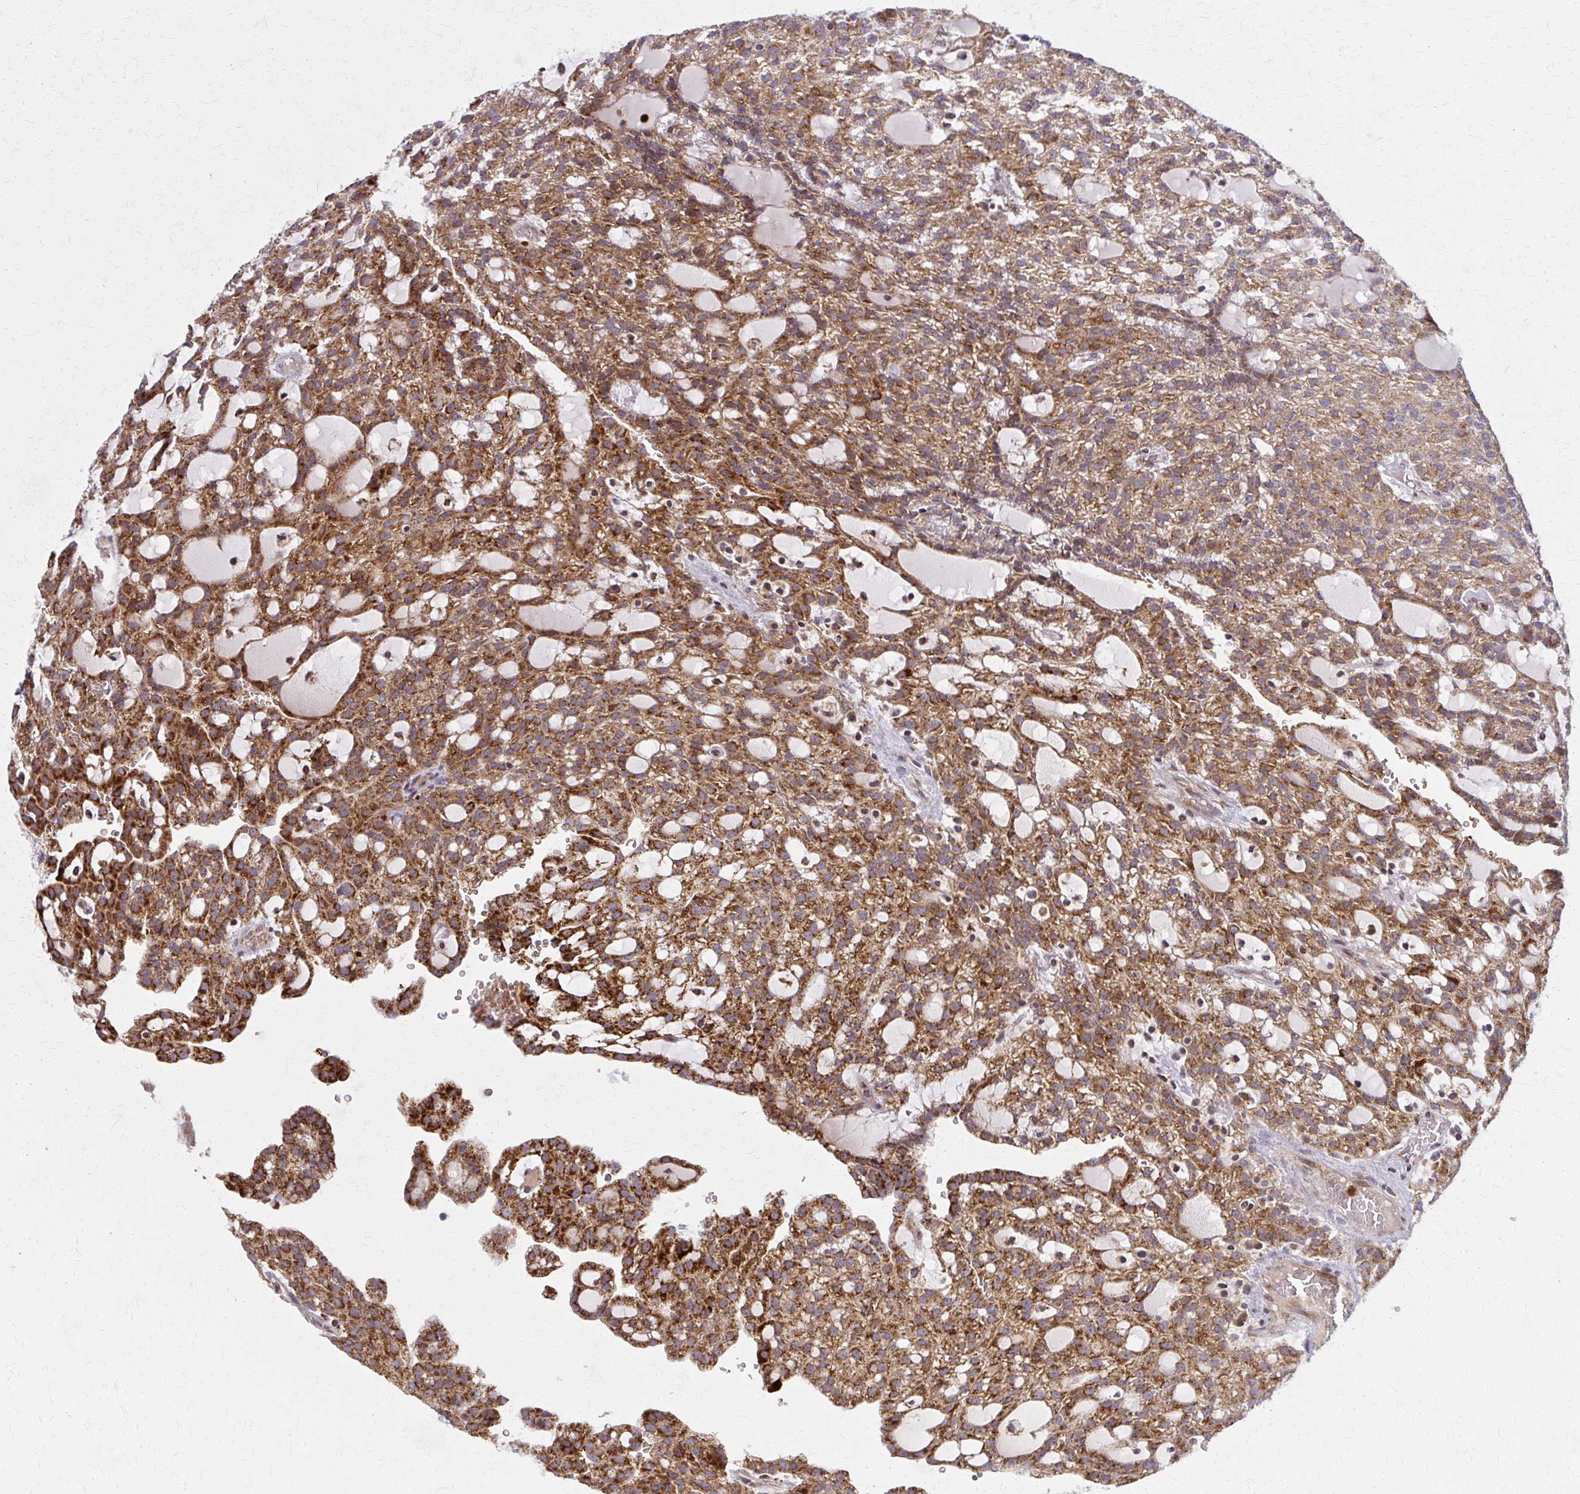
{"staining": {"intensity": "strong", "quantity": ">75%", "location": "cytoplasmic/membranous"}, "tissue": "renal cancer", "cell_type": "Tumor cells", "image_type": "cancer", "snomed": [{"axis": "morphology", "description": "Adenocarcinoma, NOS"}, {"axis": "topography", "description": "Kidney"}], "caption": "Renal cancer (adenocarcinoma) stained with a brown dye displays strong cytoplasmic/membranous positive staining in approximately >75% of tumor cells.", "gene": "MCCC1", "patient": {"sex": "male", "age": 63}}